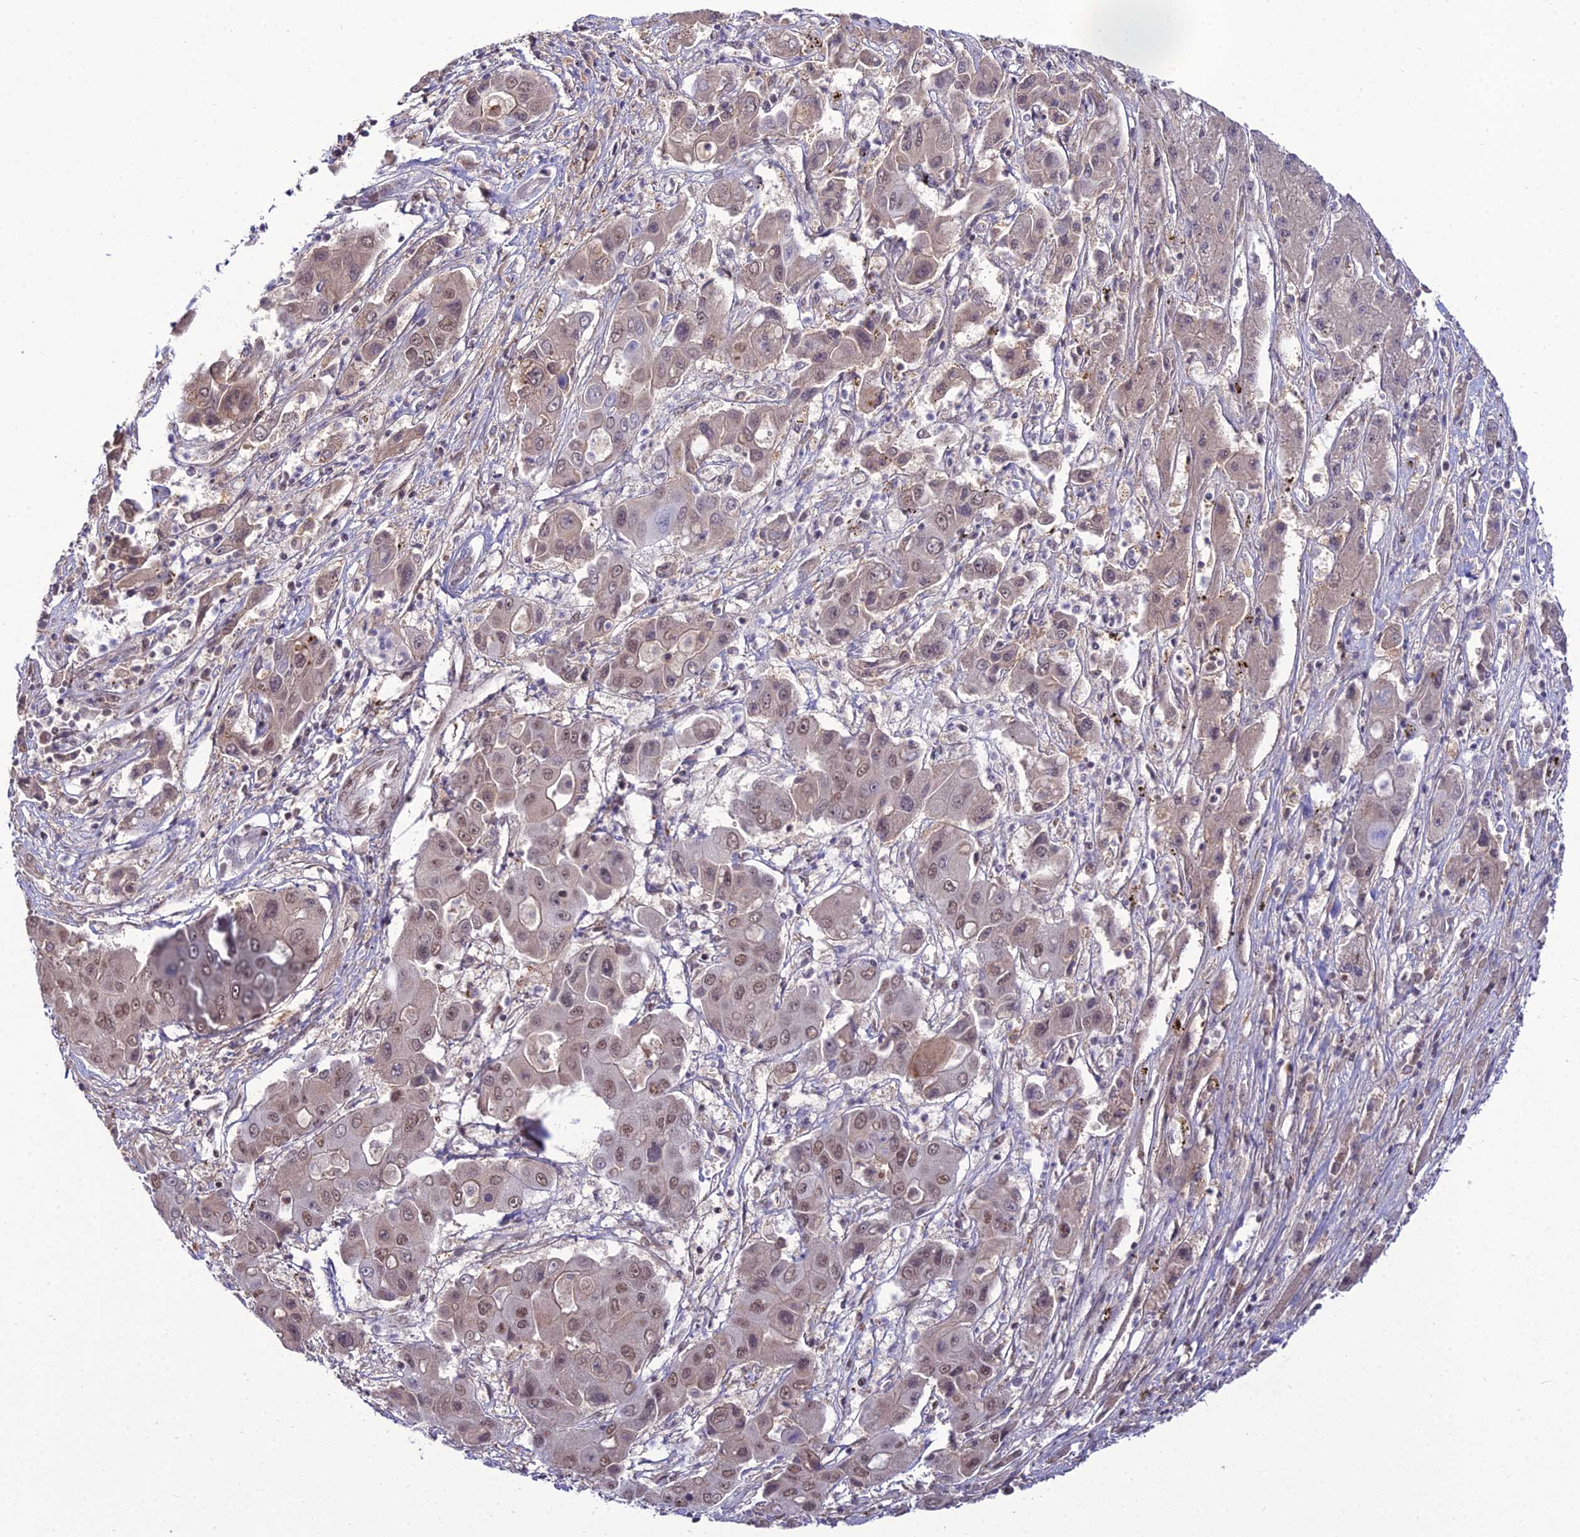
{"staining": {"intensity": "moderate", "quantity": "25%-75%", "location": "nuclear"}, "tissue": "liver cancer", "cell_type": "Tumor cells", "image_type": "cancer", "snomed": [{"axis": "morphology", "description": "Cholangiocarcinoma"}, {"axis": "topography", "description": "Liver"}], "caption": "Human liver cancer (cholangiocarcinoma) stained for a protein (brown) reveals moderate nuclear positive expression in about 25%-75% of tumor cells.", "gene": "RBM12", "patient": {"sex": "male", "age": 67}}